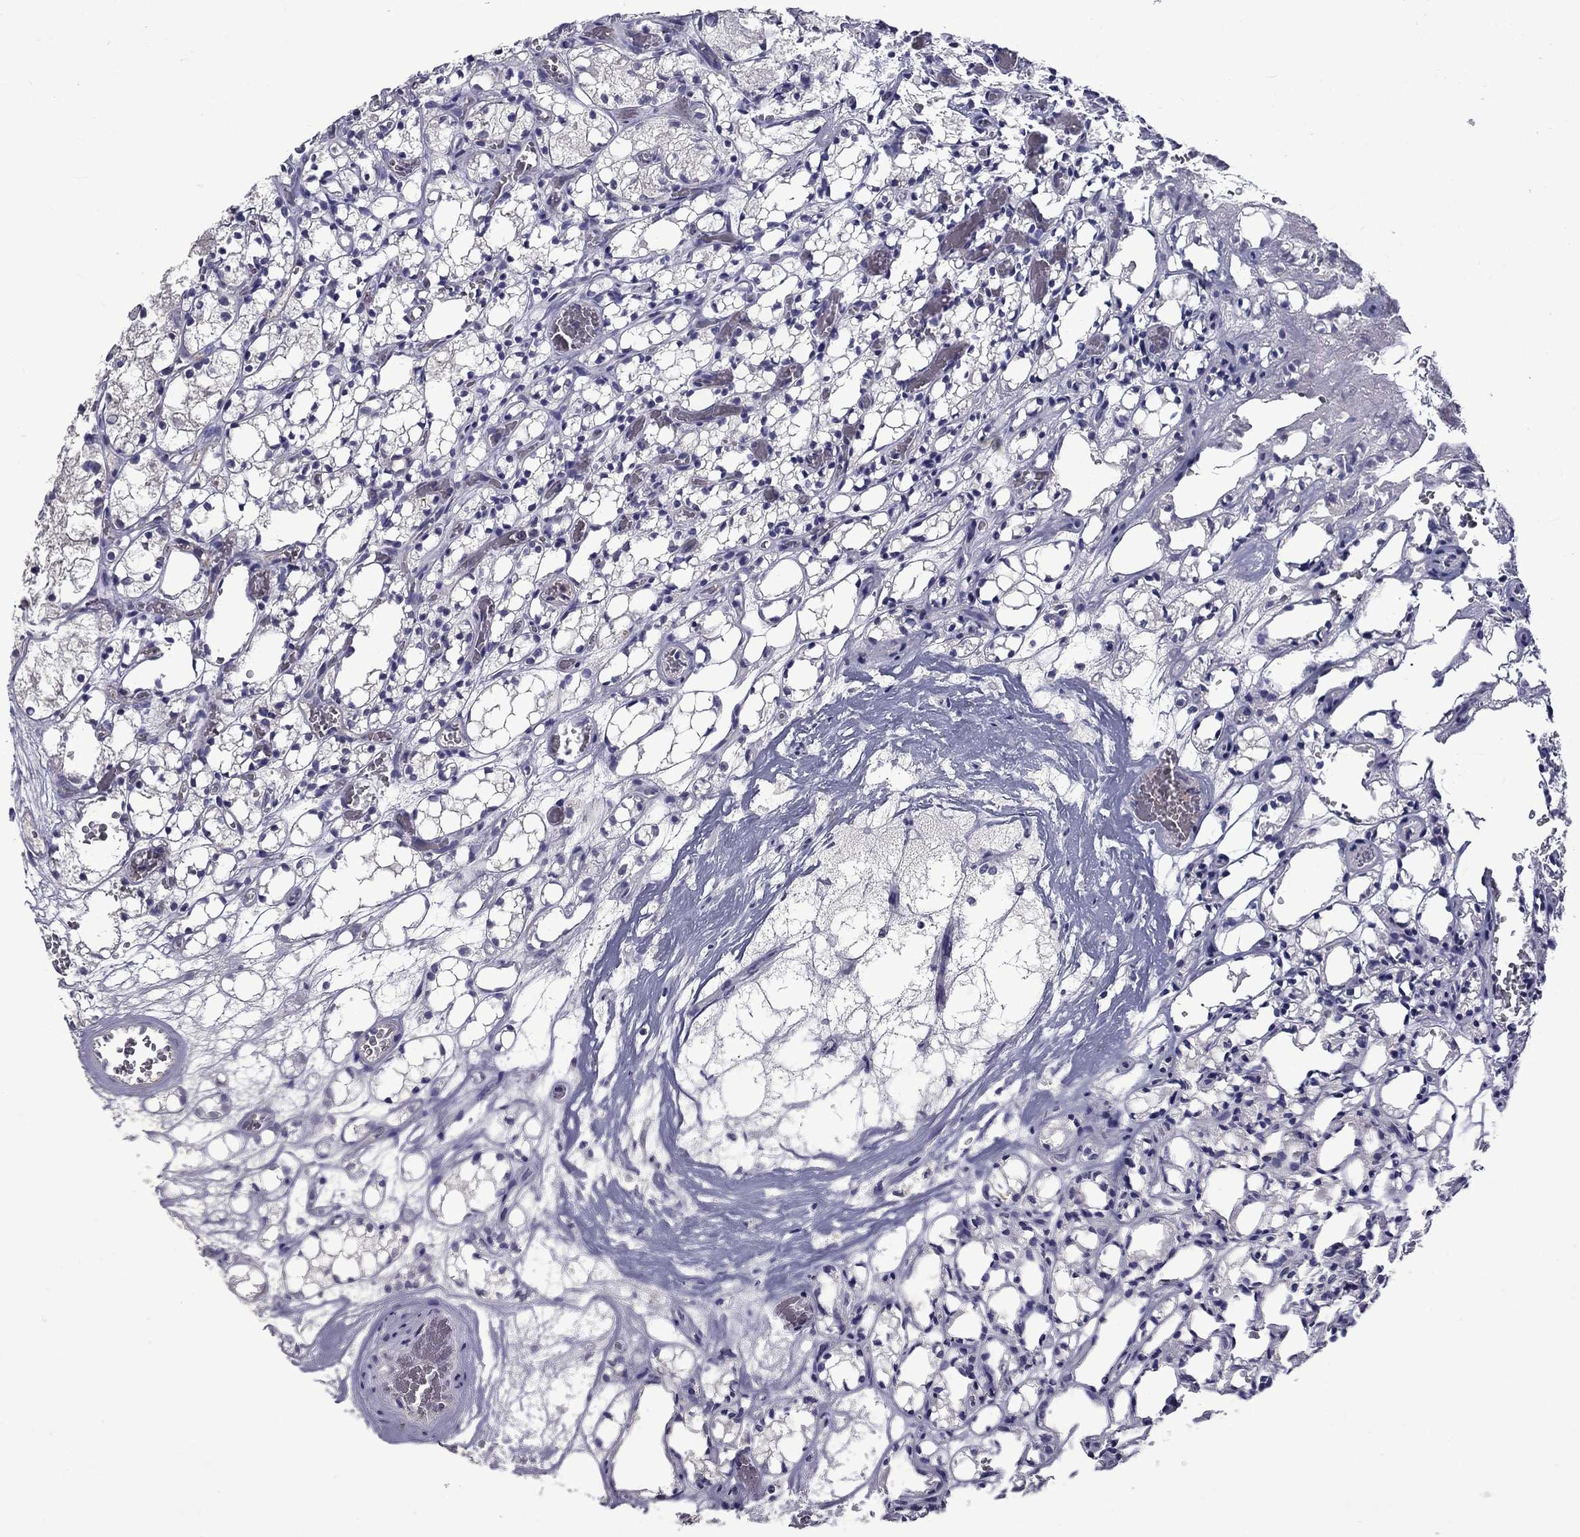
{"staining": {"intensity": "negative", "quantity": "none", "location": "none"}, "tissue": "renal cancer", "cell_type": "Tumor cells", "image_type": "cancer", "snomed": [{"axis": "morphology", "description": "Adenocarcinoma, NOS"}, {"axis": "topography", "description": "Kidney"}], "caption": "Tumor cells are negative for brown protein staining in adenocarcinoma (renal).", "gene": "SNTA1", "patient": {"sex": "female", "age": 69}}